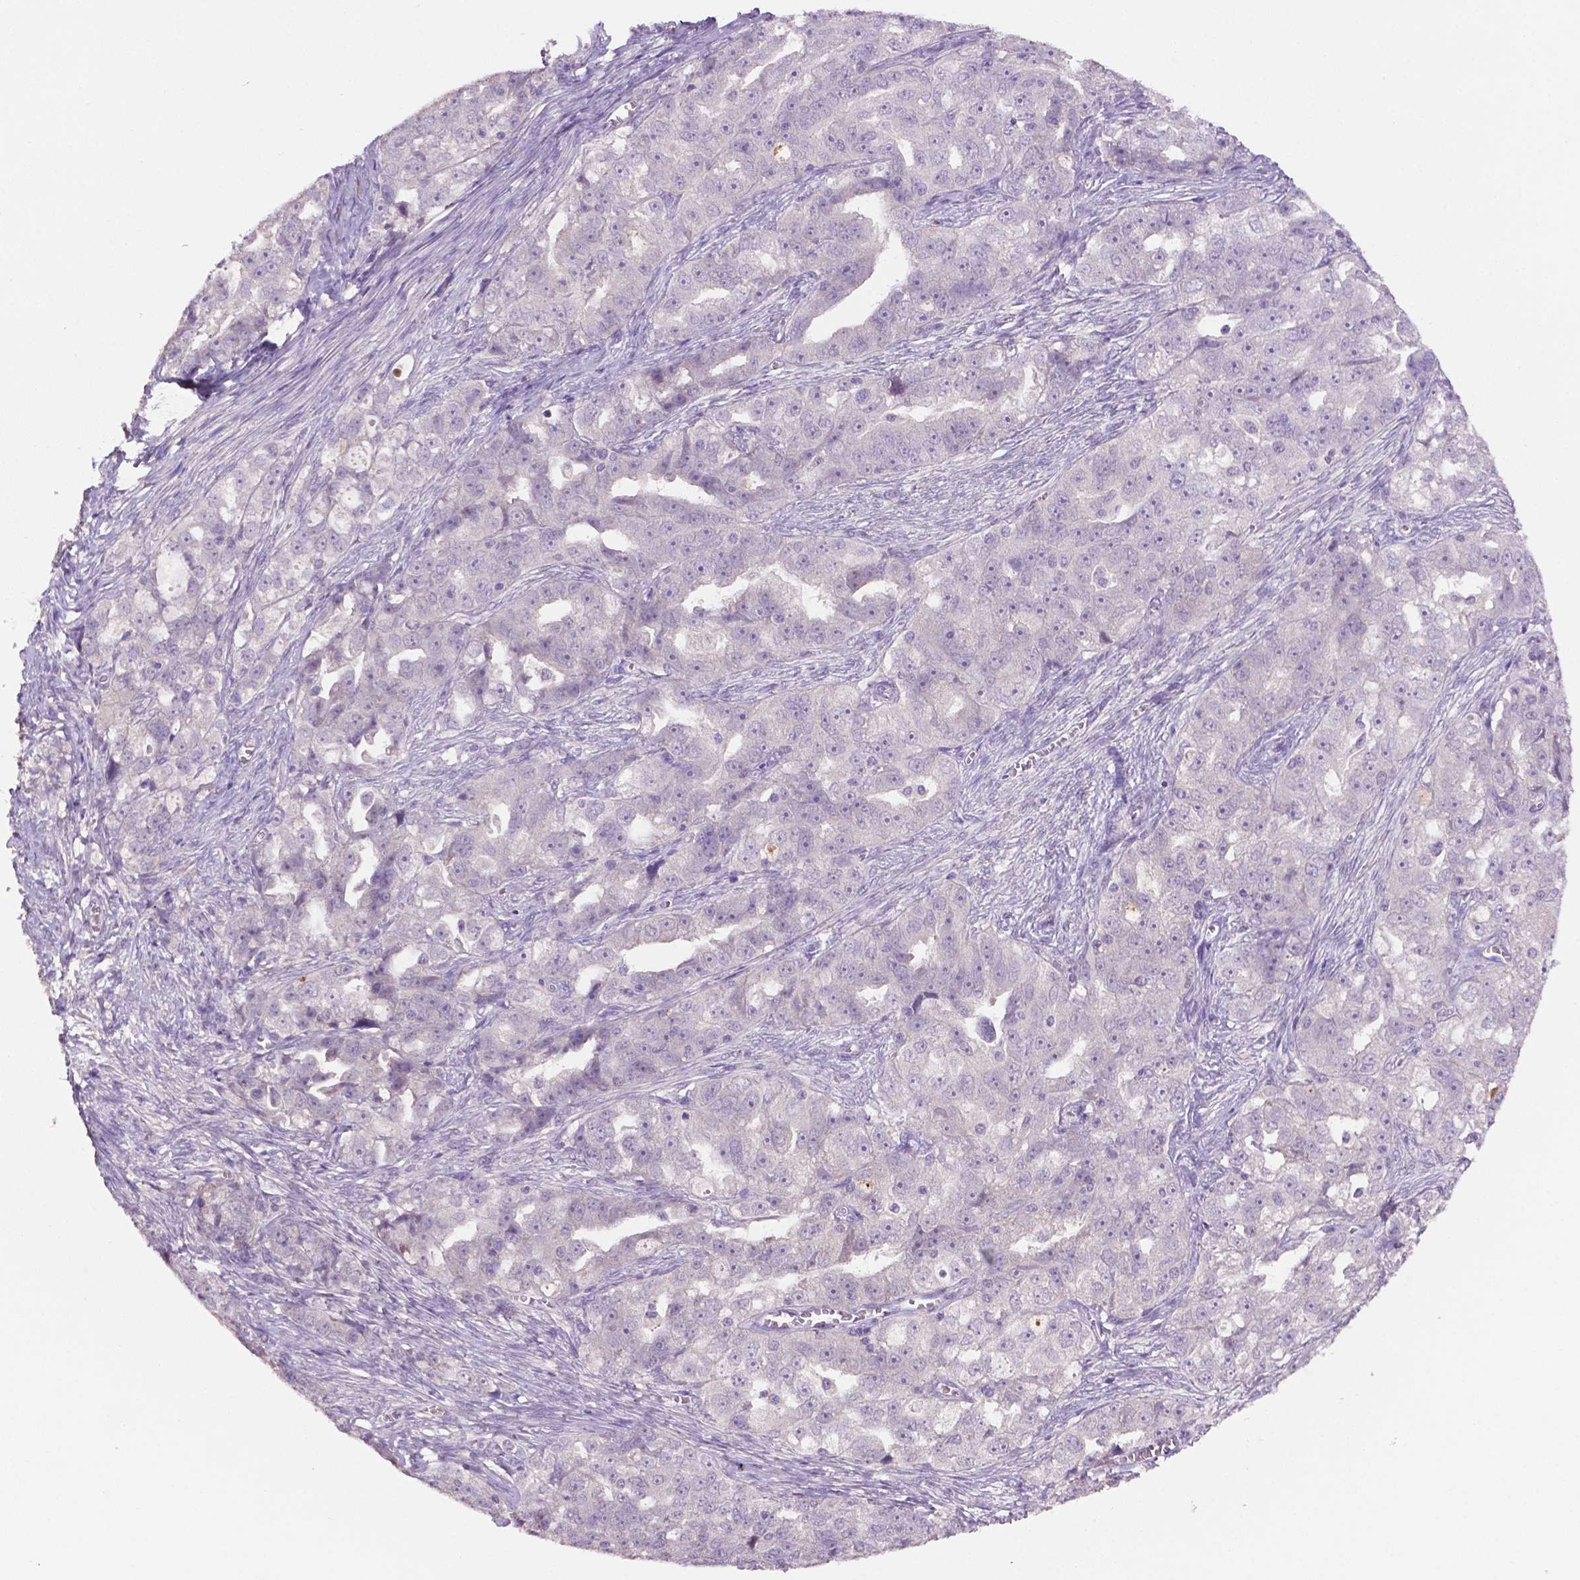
{"staining": {"intensity": "negative", "quantity": "none", "location": "none"}, "tissue": "ovarian cancer", "cell_type": "Tumor cells", "image_type": "cancer", "snomed": [{"axis": "morphology", "description": "Cystadenocarcinoma, serous, NOS"}, {"axis": "topography", "description": "Ovary"}], "caption": "Immunohistochemical staining of ovarian cancer (serous cystadenocarcinoma) shows no significant staining in tumor cells.", "gene": "FBLN1", "patient": {"sex": "female", "age": 51}}